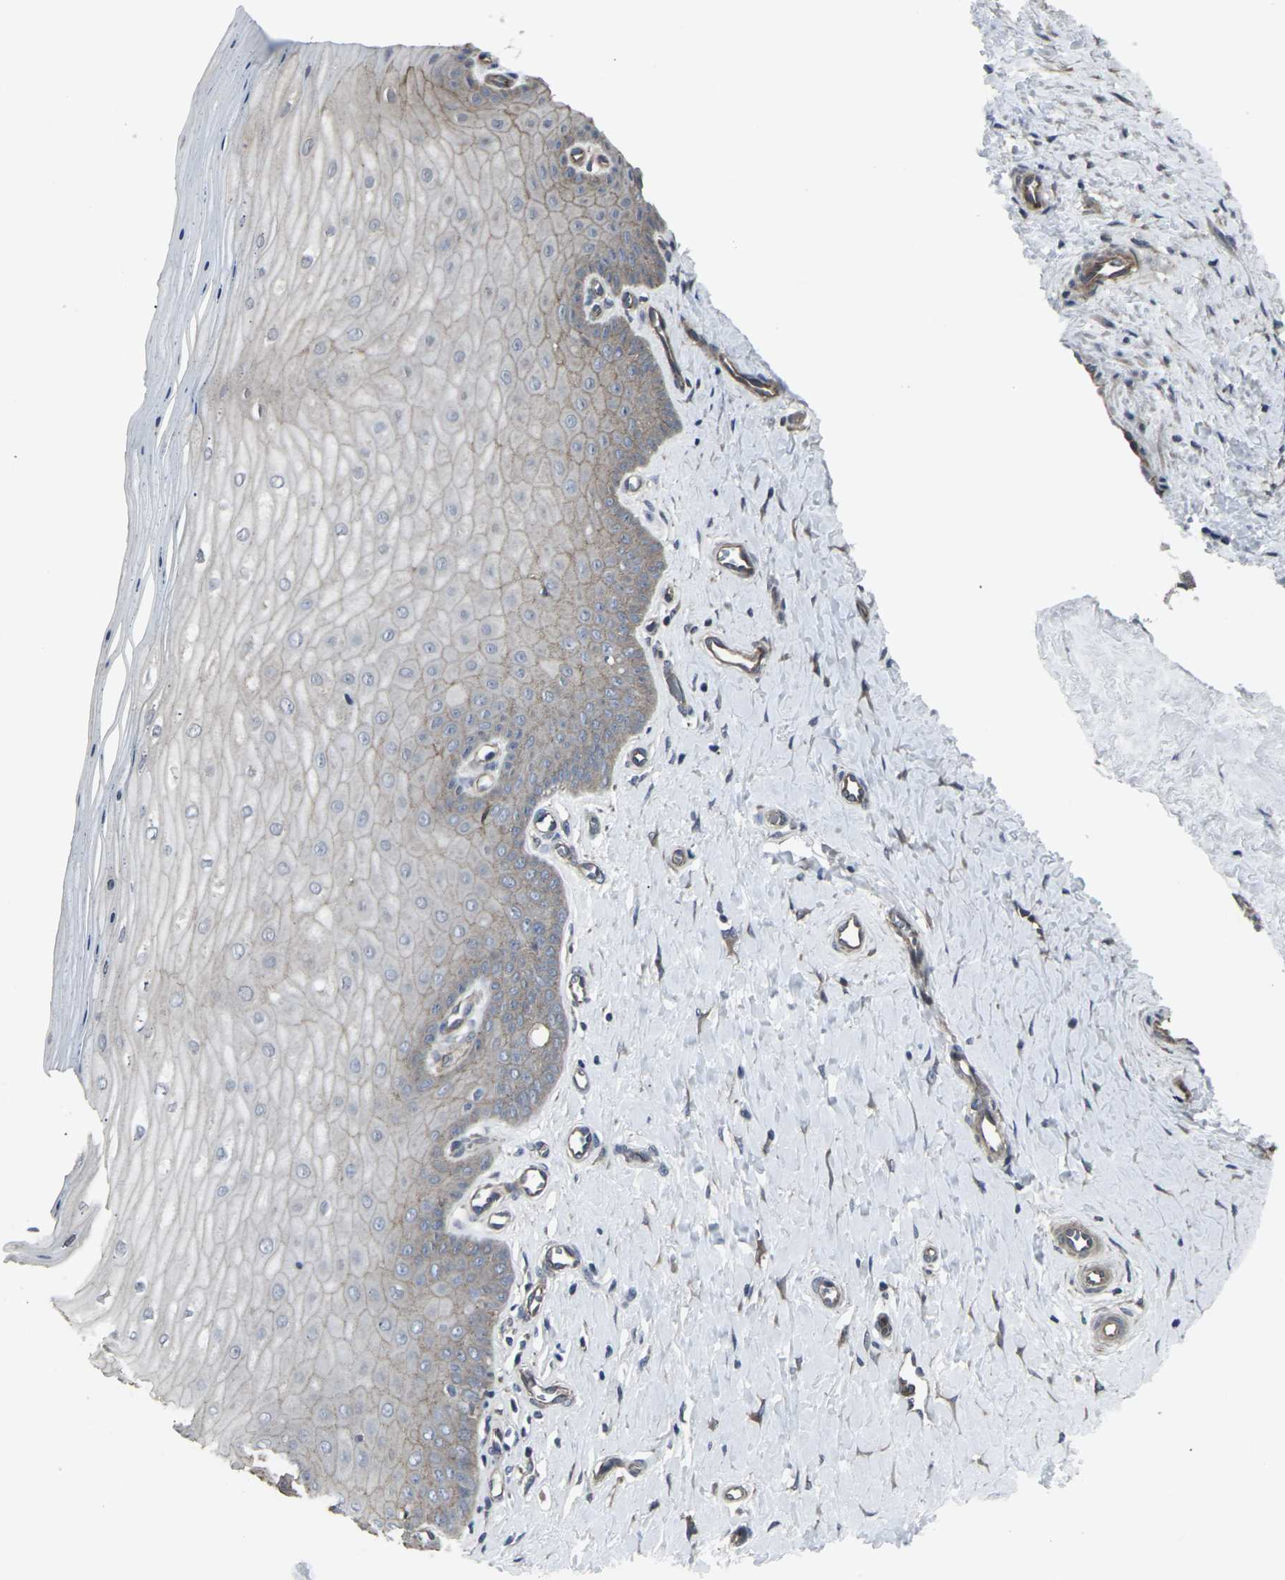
{"staining": {"intensity": "moderate", "quantity": ">75%", "location": "cytoplasmic/membranous"}, "tissue": "cervix", "cell_type": "Glandular cells", "image_type": "normal", "snomed": [{"axis": "morphology", "description": "Normal tissue, NOS"}, {"axis": "topography", "description": "Cervix"}], "caption": "IHC photomicrograph of benign cervix stained for a protein (brown), which exhibits medium levels of moderate cytoplasmic/membranous positivity in approximately >75% of glandular cells.", "gene": "MAPKAPK2", "patient": {"sex": "female", "age": 55}}